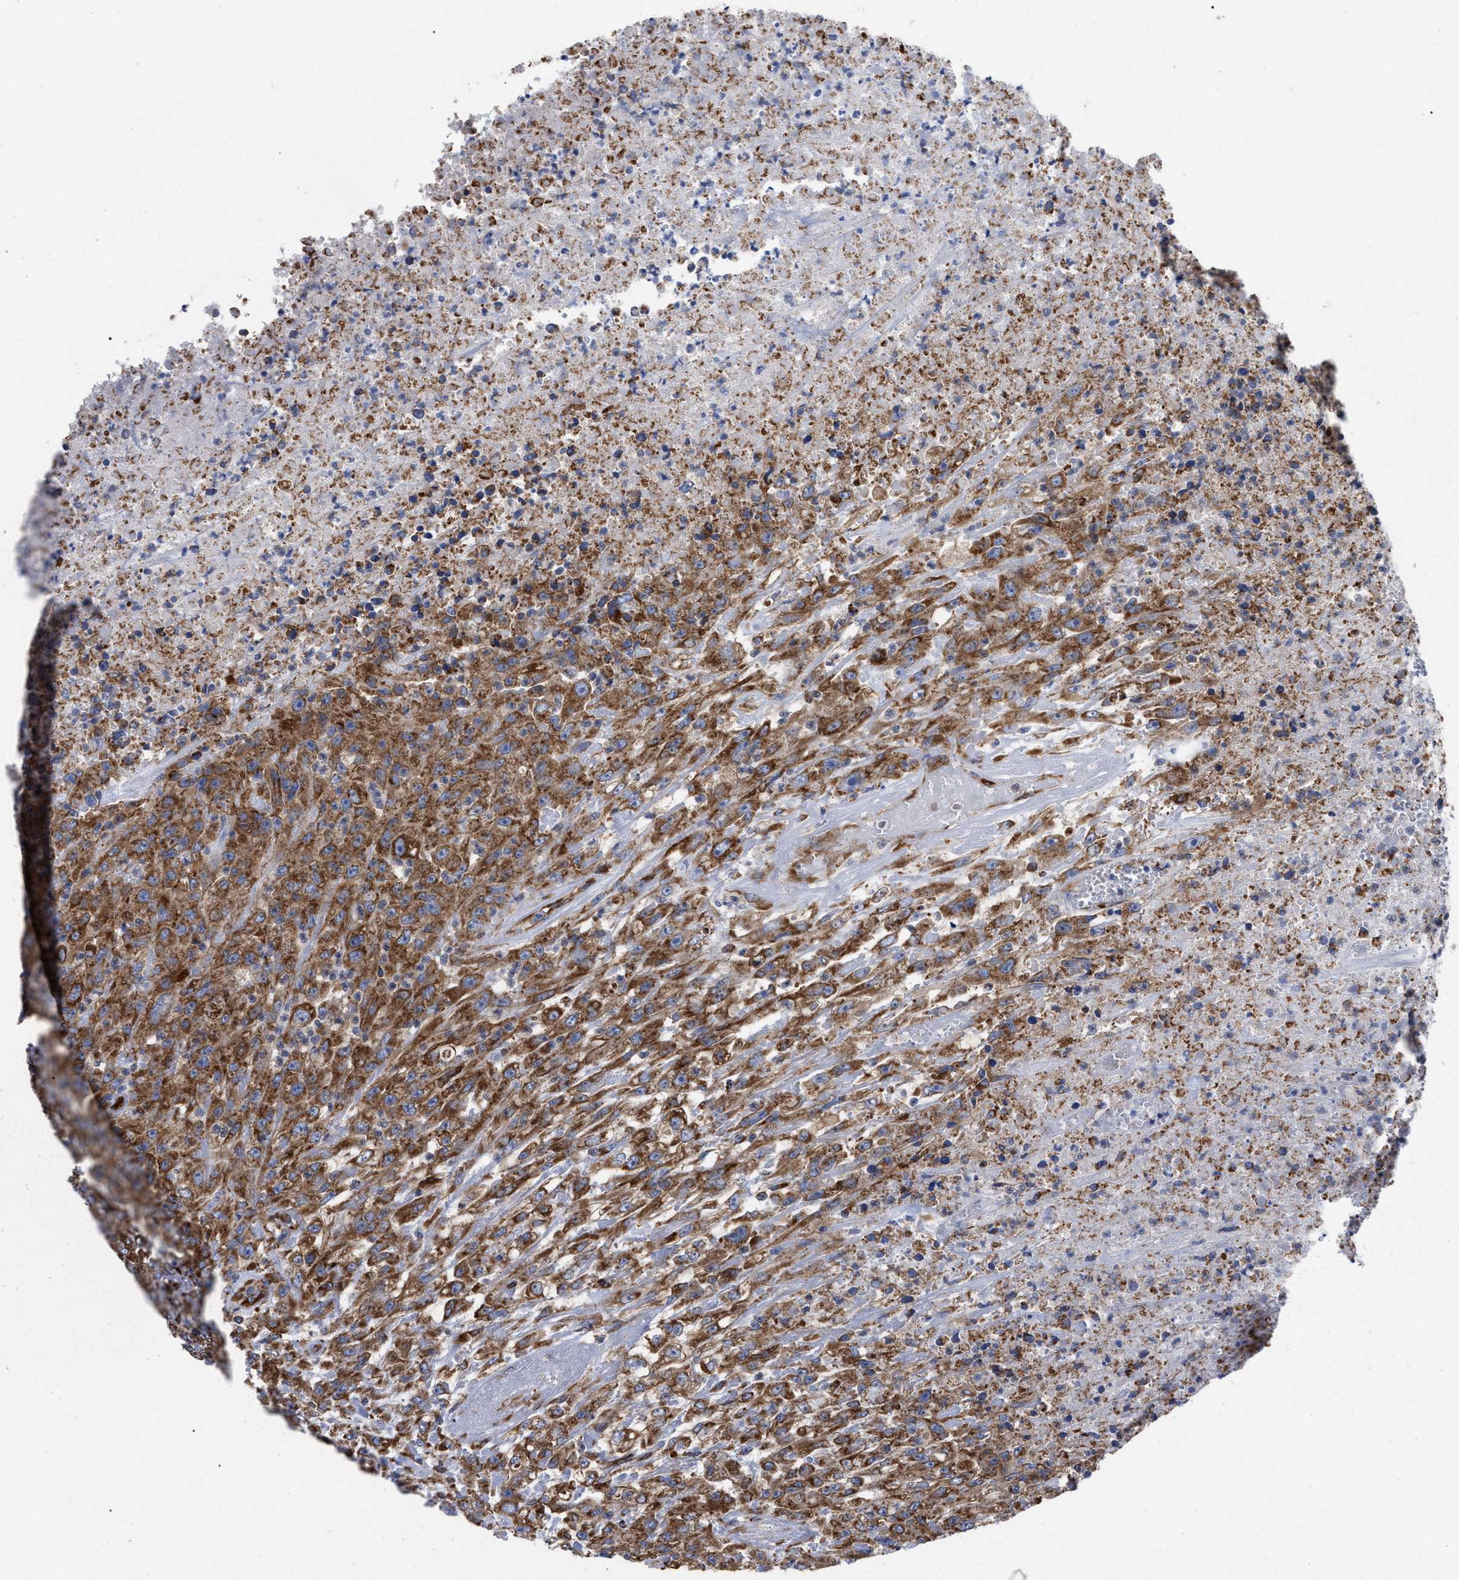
{"staining": {"intensity": "strong", "quantity": ">75%", "location": "cytoplasmic/membranous"}, "tissue": "urothelial cancer", "cell_type": "Tumor cells", "image_type": "cancer", "snomed": [{"axis": "morphology", "description": "Urothelial carcinoma, High grade"}, {"axis": "topography", "description": "Urinary bladder"}], "caption": "Strong cytoplasmic/membranous expression is seen in approximately >75% of tumor cells in high-grade urothelial carcinoma.", "gene": "FAM120A", "patient": {"sex": "male", "age": 46}}